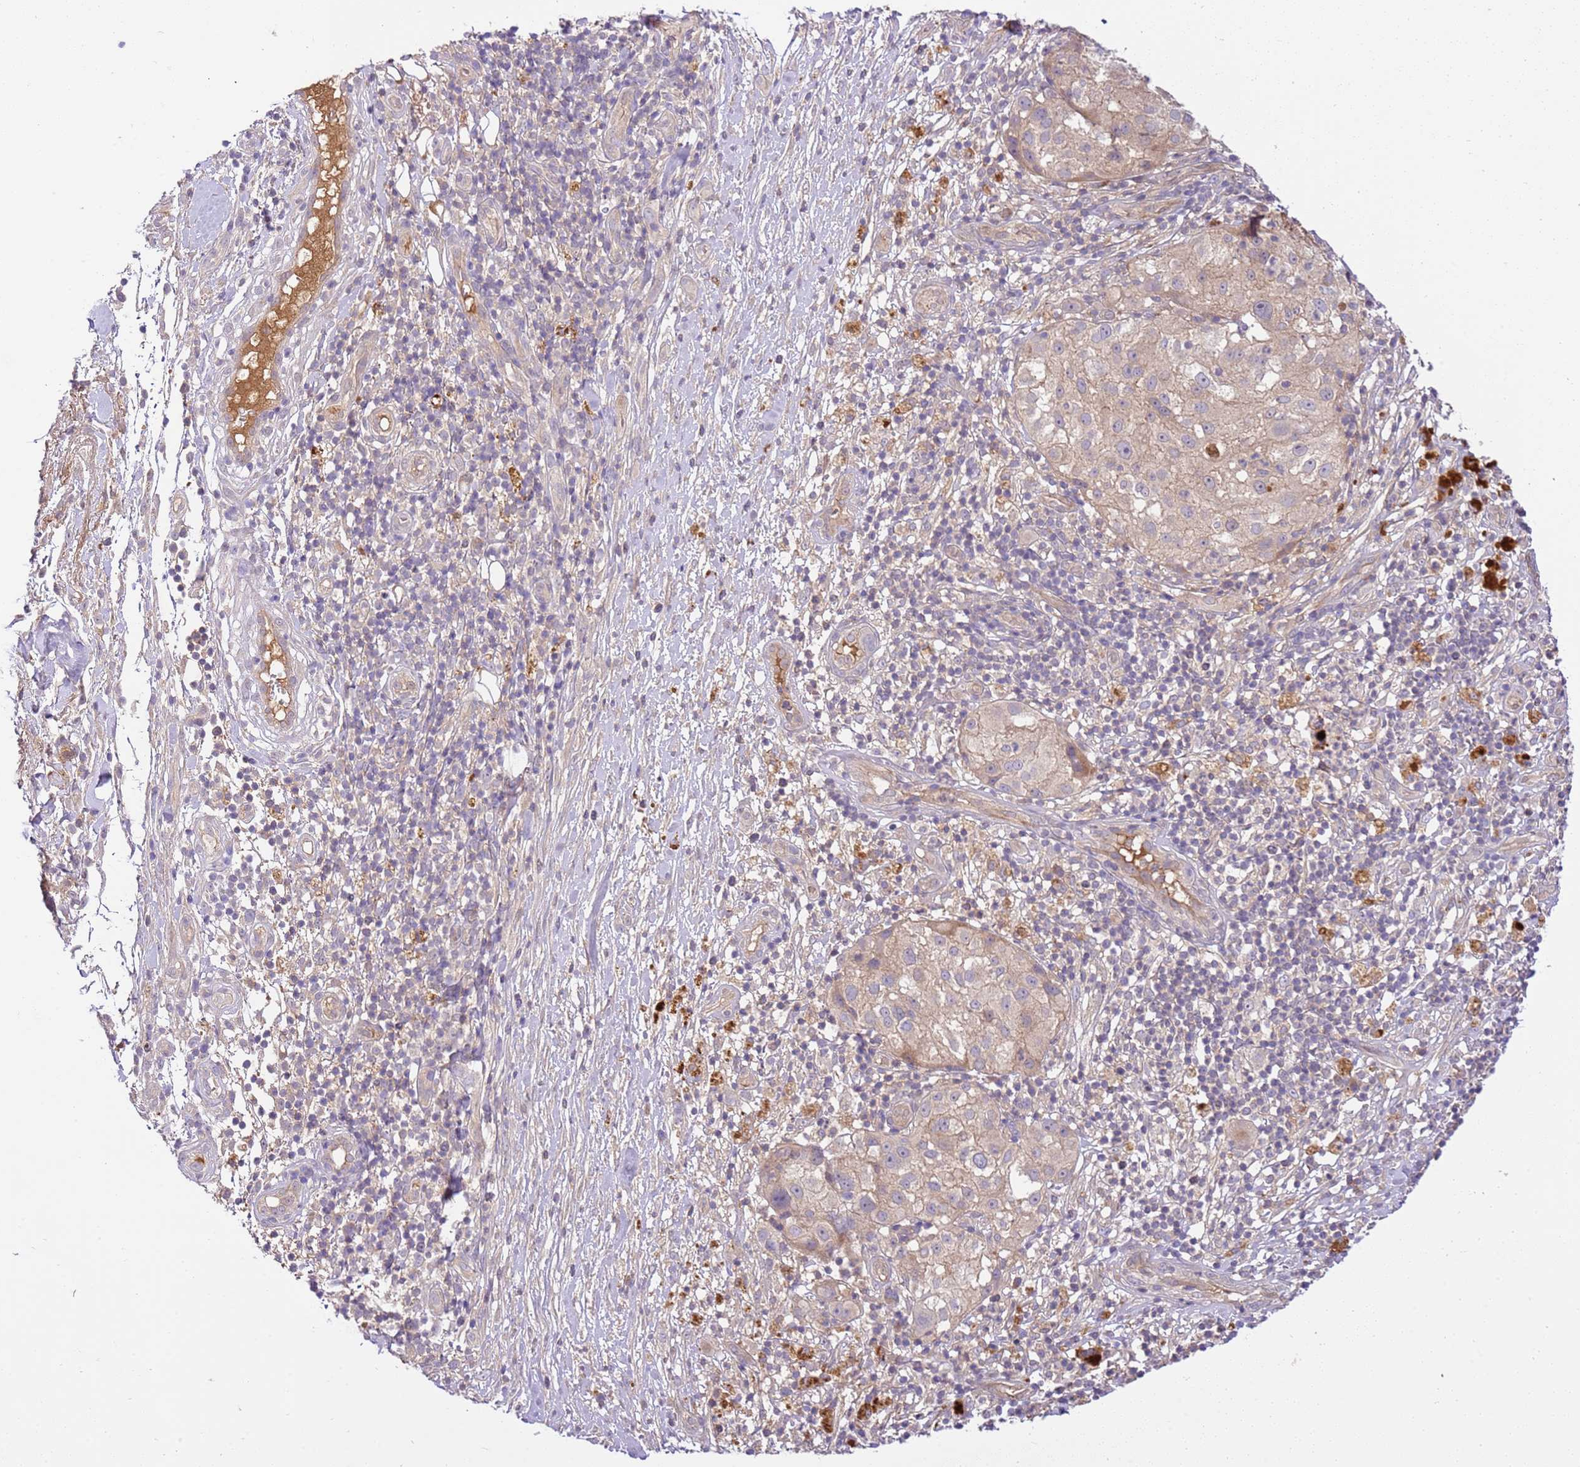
{"staining": {"intensity": "weak", "quantity": "25%-75%", "location": "cytoplasmic/membranous"}, "tissue": "melanoma", "cell_type": "Tumor cells", "image_type": "cancer", "snomed": [{"axis": "morphology", "description": "Normal morphology"}, {"axis": "morphology", "description": "Malignant melanoma, NOS"}, {"axis": "topography", "description": "Skin"}], "caption": "Weak cytoplasmic/membranous protein positivity is identified in about 25%-75% of tumor cells in malignant melanoma. (IHC, brightfield microscopy, high magnification).", "gene": "C8G", "patient": {"sex": "female", "age": 72}}